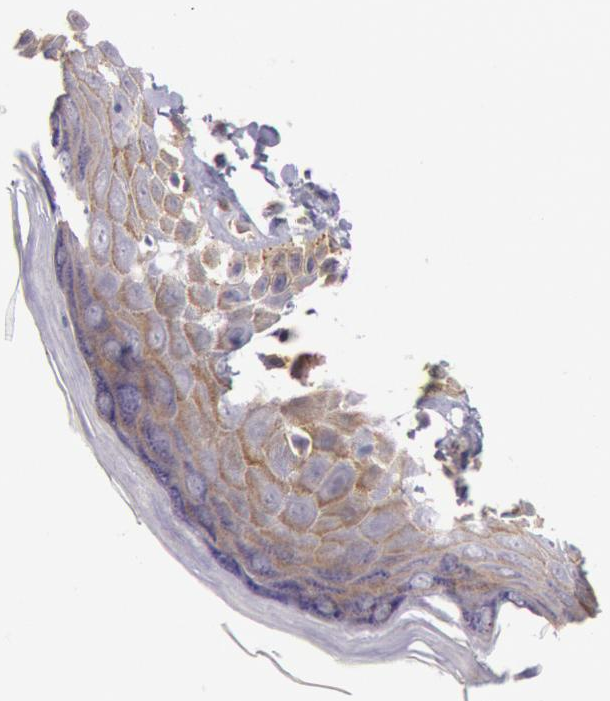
{"staining": {"intensity": "moderate", "quantity": ">75%", "location": "cytoplasmic/membranous"}, "tissue": "skin", "cell_type": "Epidermal cells", "image_type": "normal", "snomed": [{"axis": "morphology", "description": "Normal tissue, NOS"}, {"axis": "topography", "description": "Anal"}], "caption": "Immunohistochemical staining of benign skin reveals moderate cytoplasmic/membranous protein expression in approximately >75% of epidermal cells.", "gene": "MYO5A", "patient": {"sex": "female", "age": 78}}